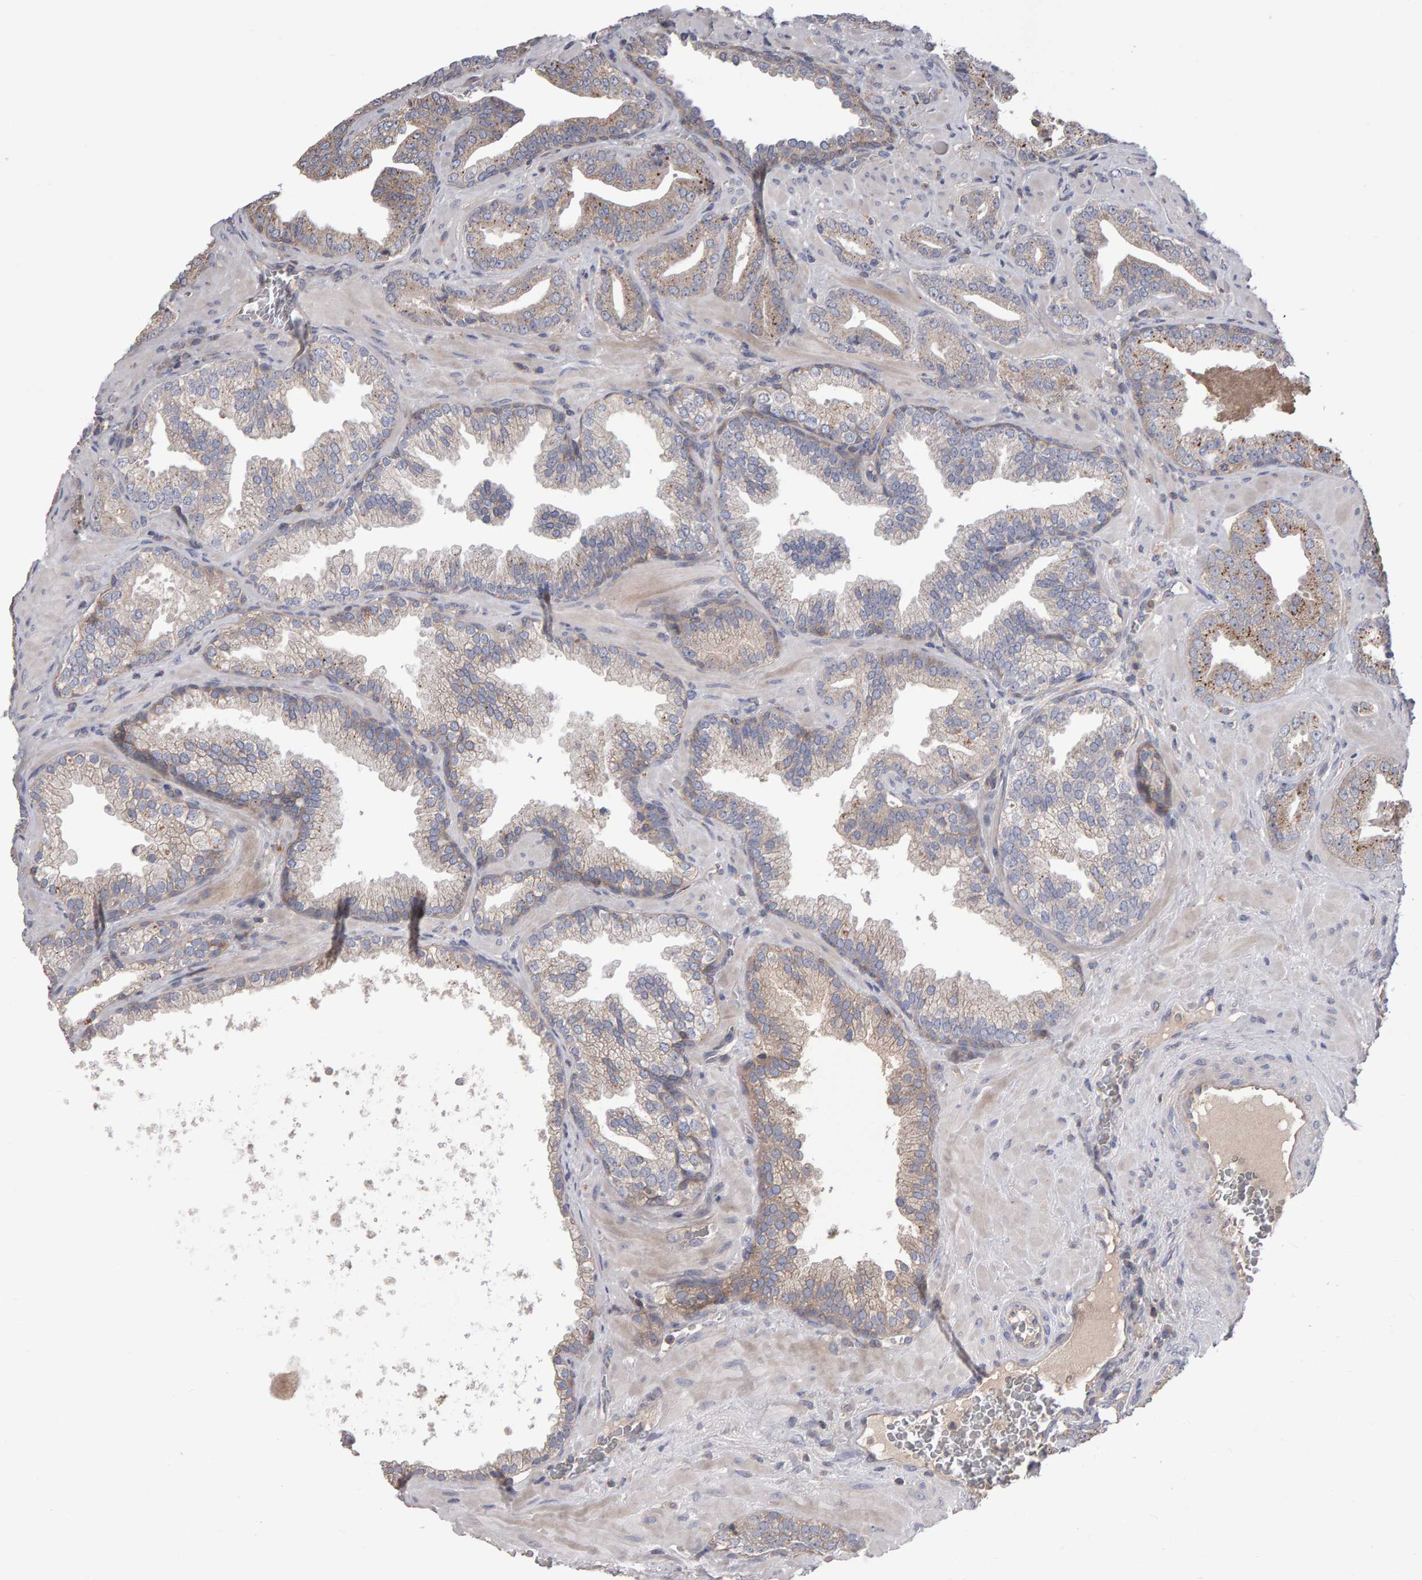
{"staining": {"intensity": "weak", "quantity": "<25%", "location": "cytoplasmic/membranous"}, "tissue": "prostate cancer", "cell_type": "Tumor cells", "image_type": "cancer", "snomed": [{"axis": "morphology", "description": "Adenocarcinoma, Low grade"}, {"axis": "topography", "description": "Prostate"}], "caption": "High magnification brightfield microscopy of prostate low-grade adenocarcinoma stained with DAB (3,3'-diaminobenzidine) (brown) and counterstained with hematoxylin (blue): tumor cells show no significant positivity.", "gene": "PGS1", "patient": {"sex": "male", "age": 62}}